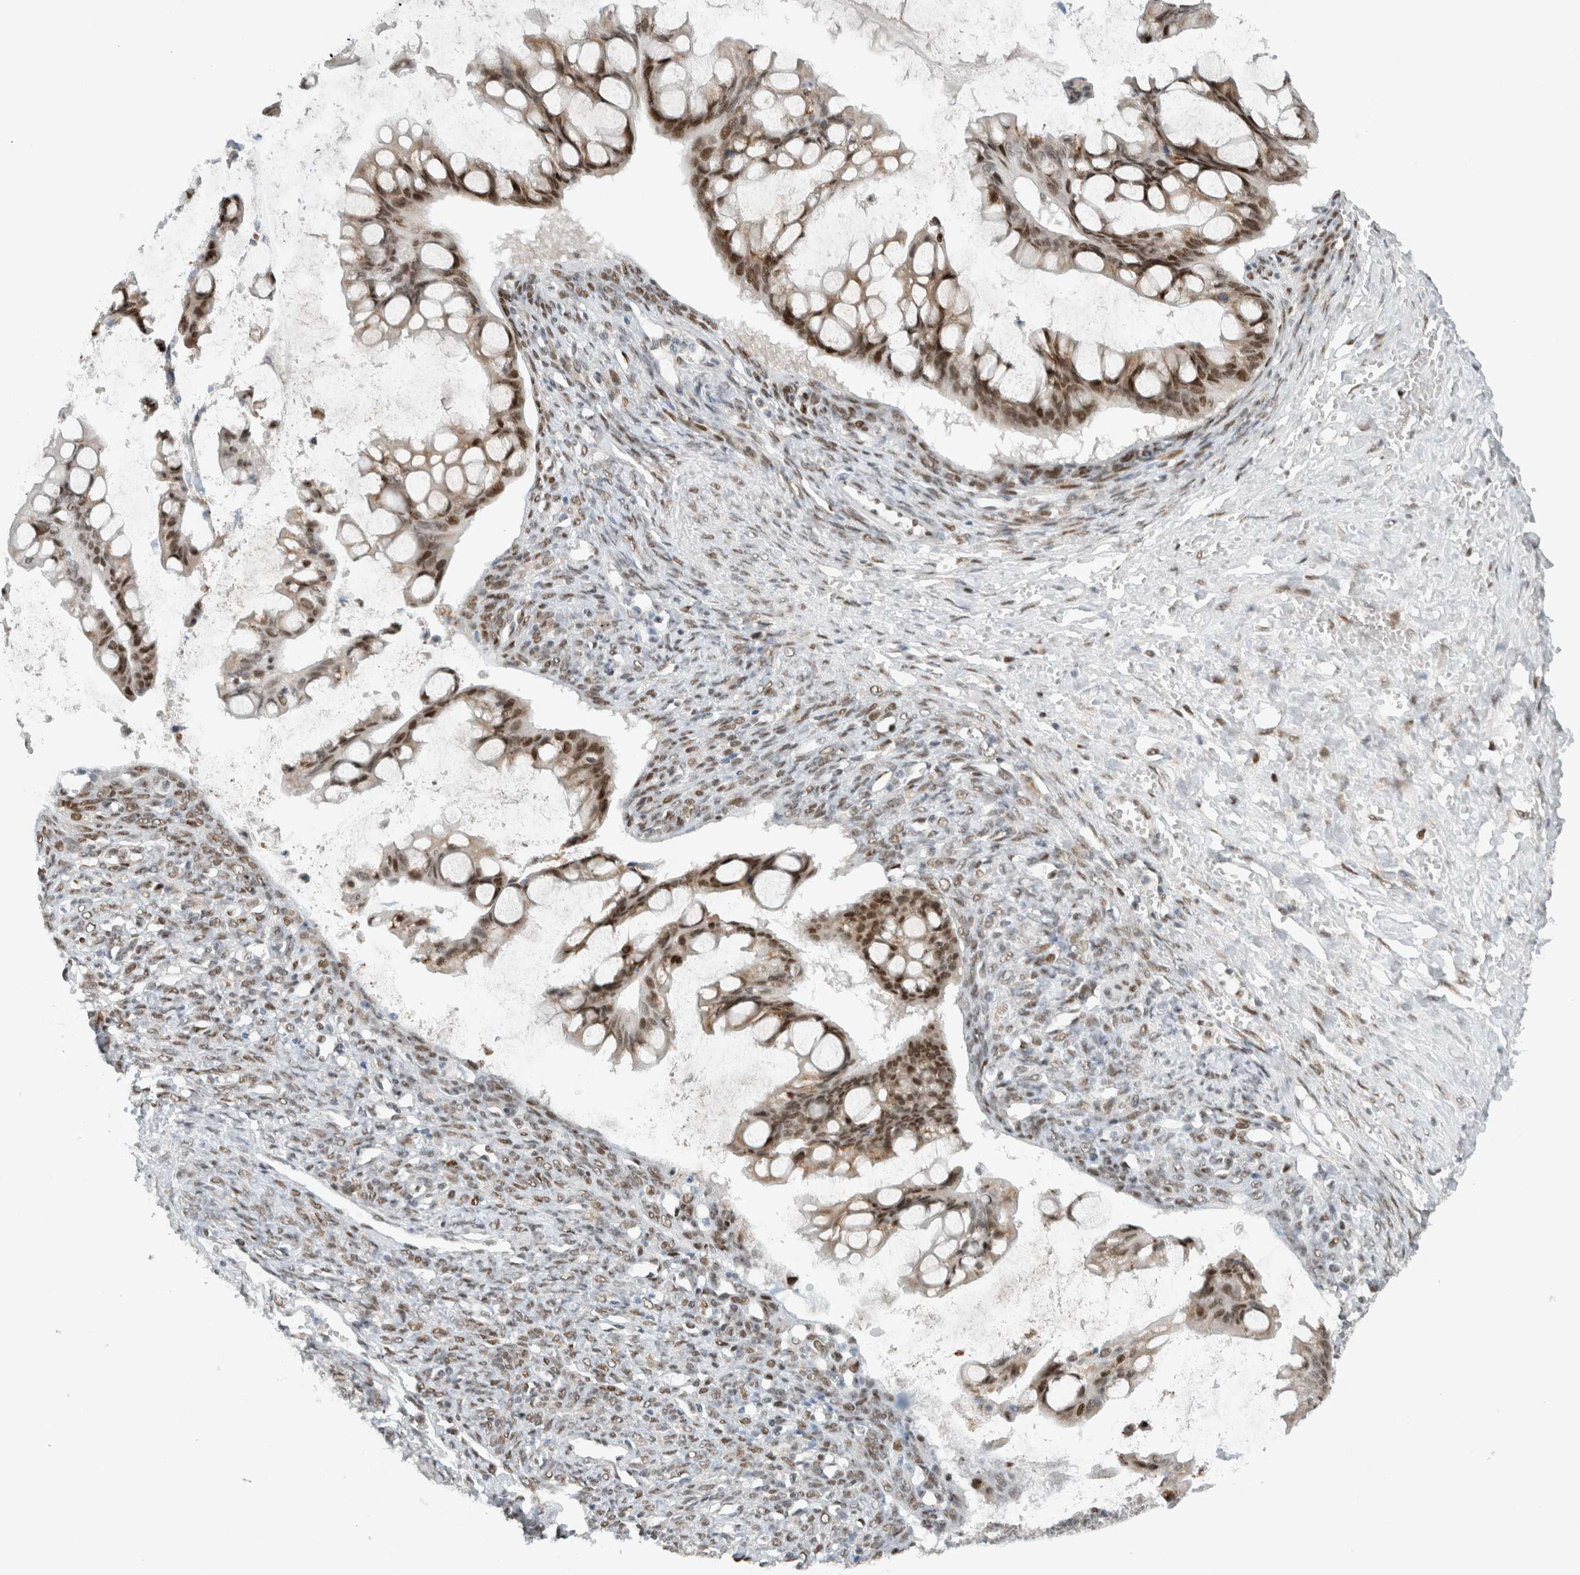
{"staining": {"intensity": "strong", "quantity": ">75%", "location": "nuclear"}, "tissue": "ovarian cancer", "cell_type": "Tumor cells", "image_type": "cancer", "snomed": [{"axis": "morphology", "description": "Cystadenocarcinoma, mucinous, NOS"}, {"axis": "topography", "description": "Ovary"}], "caption": "Immunohistochemistry (IHC) image of neoplastic tissue: human ovarian mucinous cystadenocarcinoma stained using immunohistochemistry demonstrates high levels of strong protein expression localized specifically in the nuclear of tumor cells, appearing as a nuclear brown color.", "gene": "HNRNPR", "patient": {"sex": "female", "age": 73}}